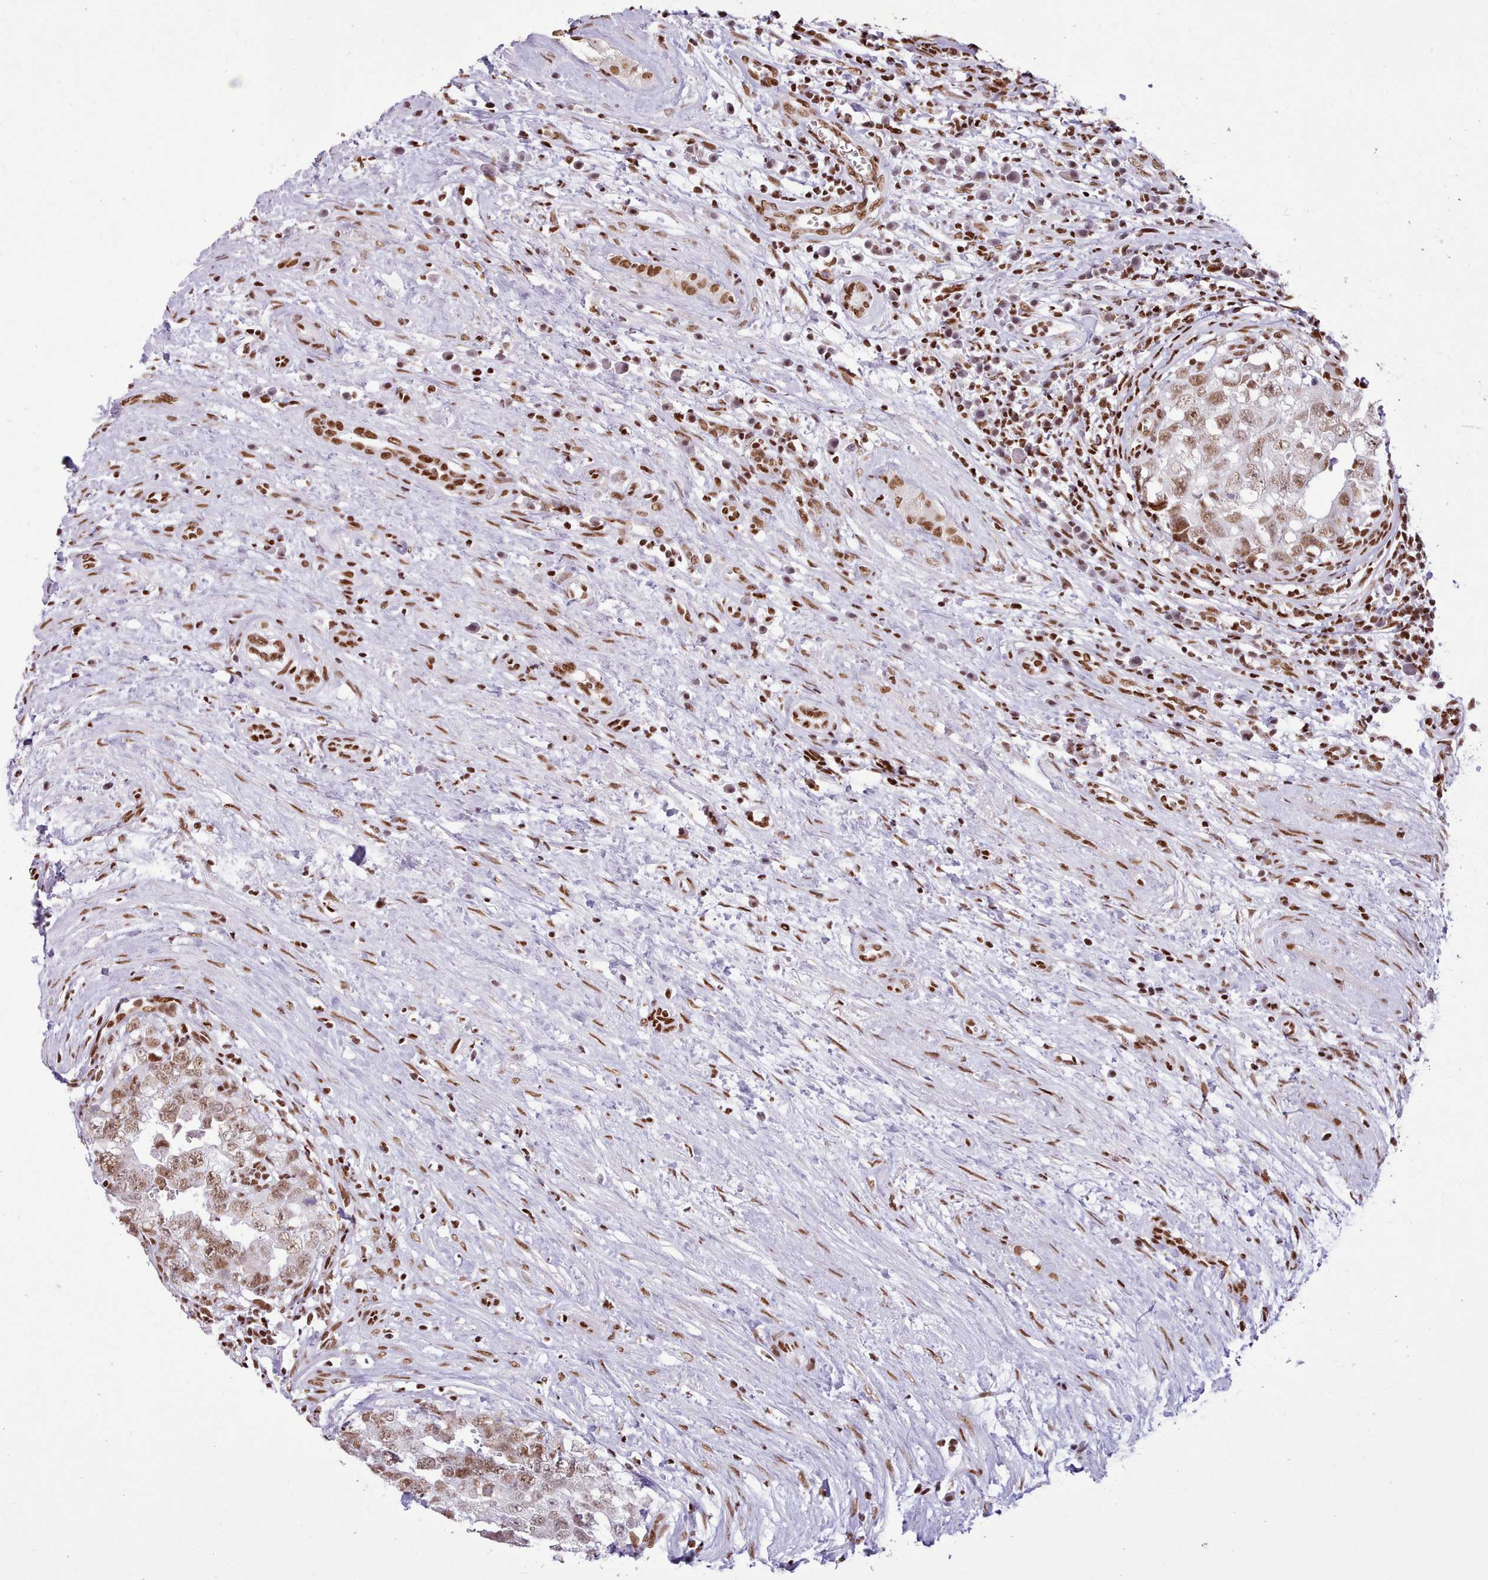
{"staining": {"intensity": "moderate", "quantity": ">75%", "location": "nuclear"}, "tissue": "testis cancer", "cell_type": "Tumor cells", "image_type": "cancer", "snomed": [{"axis": "morphology", "description": "Seminoma, NOS"}, {"axis": "morphology", "description": "Carcinoma, Embryonal, NOS"}, {"axis": "topography", "description": "Testis"}], "caption": "IHC of embryonal carcinoma (testis) reveals medium levels of moderate nuclear staining in about >75% of tumor cells.", "gene": "TAF15", "patient": {"sex": "male", "age": 29}}